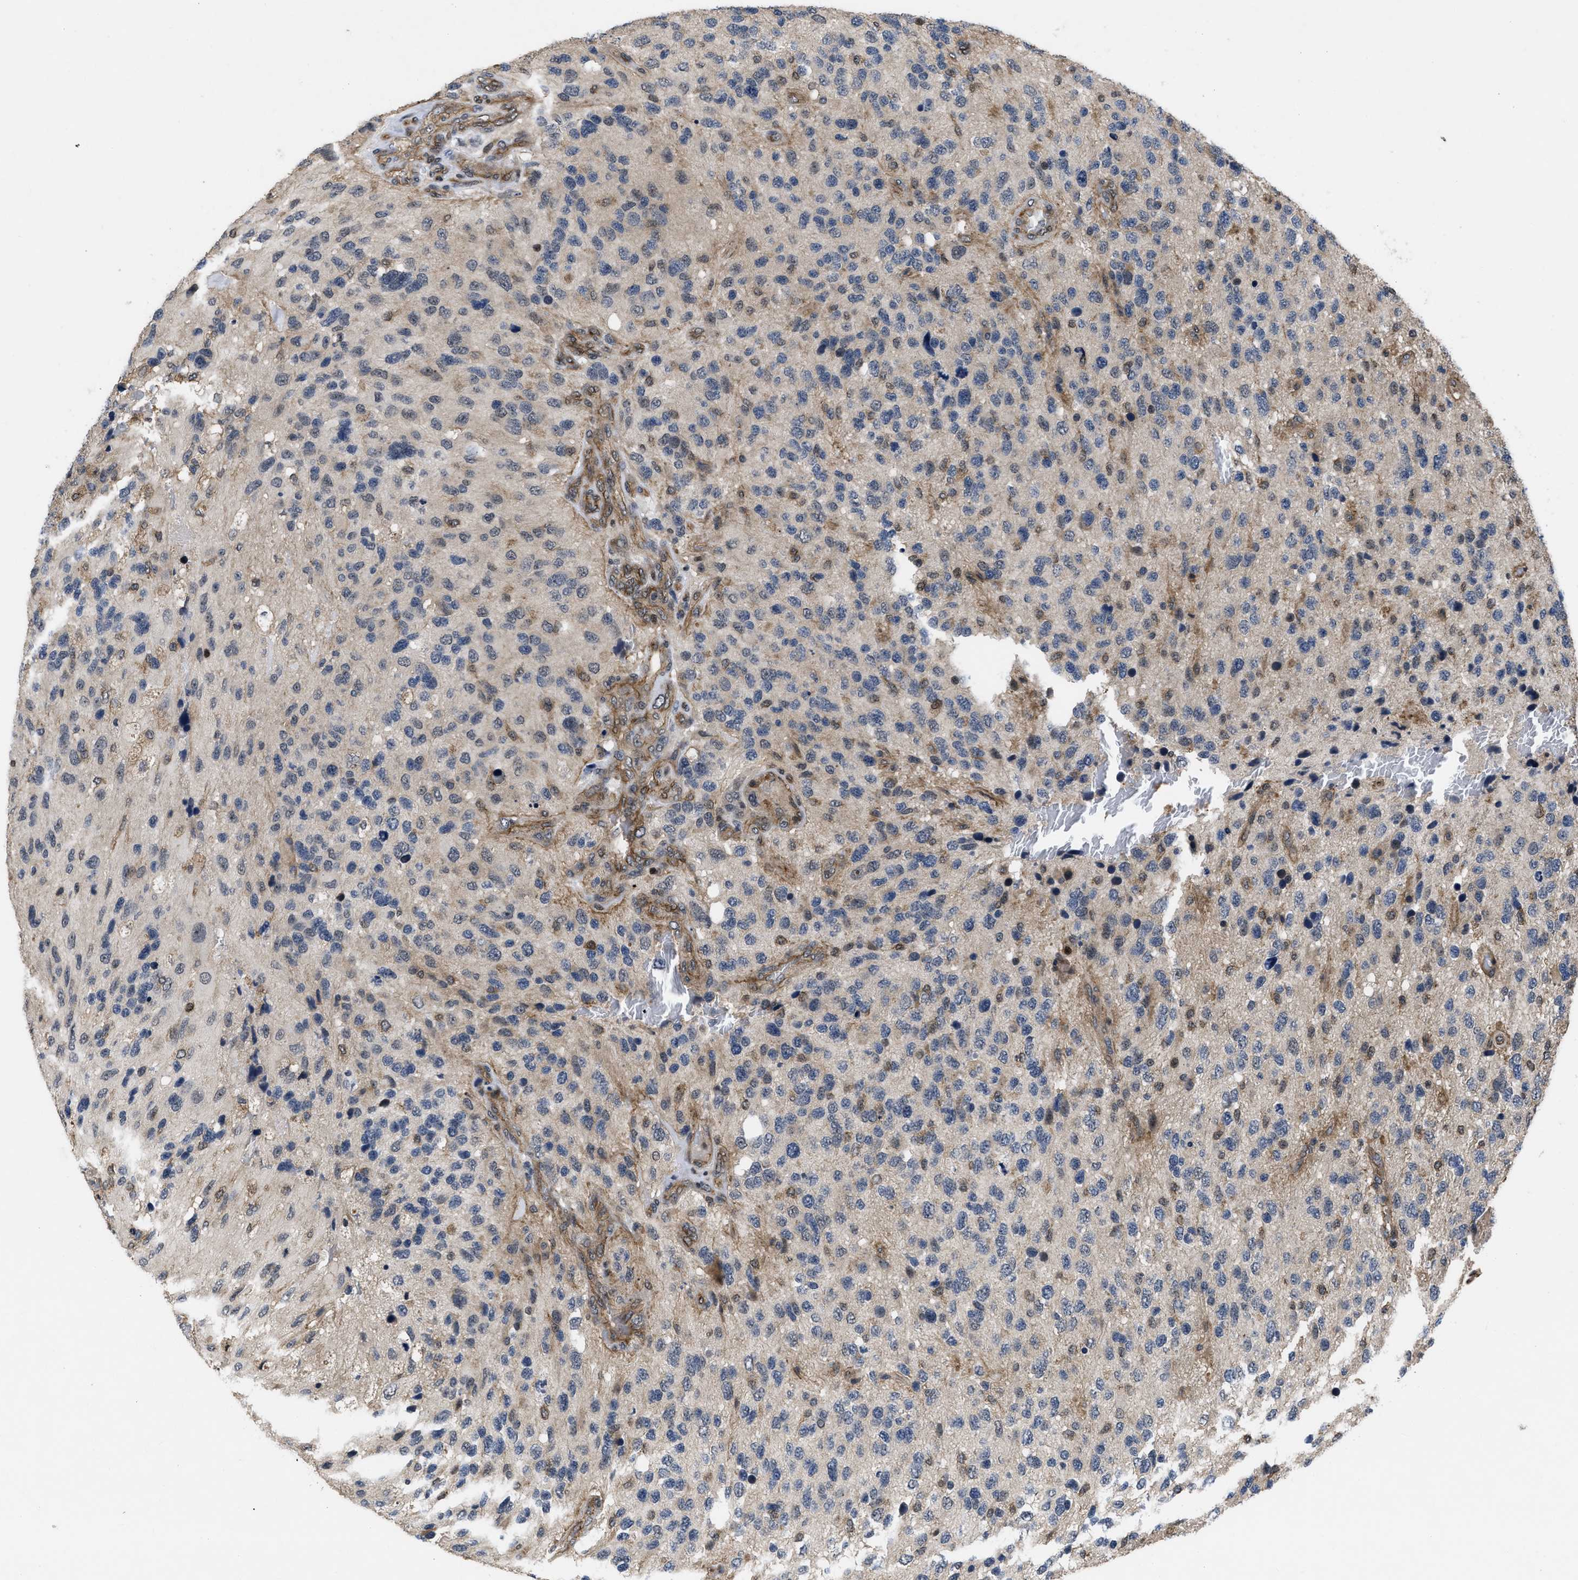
{"staining": {"intensity": "negative", "quantity": "none", "location": "none"}, "tissue": "glioma", "cell_type": "Tumor cells", "image_type": "cancer", "snomed": [{"axis": "morphology", "description": "Glioma, malignant, High grade"}, {"axis": "topography", "description": "Brain"}], "caption": "This histopathology image is of malignant glioma (high-grade) stained with IHC to label a protein in brown with the nuclei are counter-stained blue. There is no positivity in tumor cells. The staining is performed using DAB brown chromogen with nuclei counter-stained in using hematoxylin.", "gene": "DNAJC14", "patient": {"sex": "female", "age": 58}}